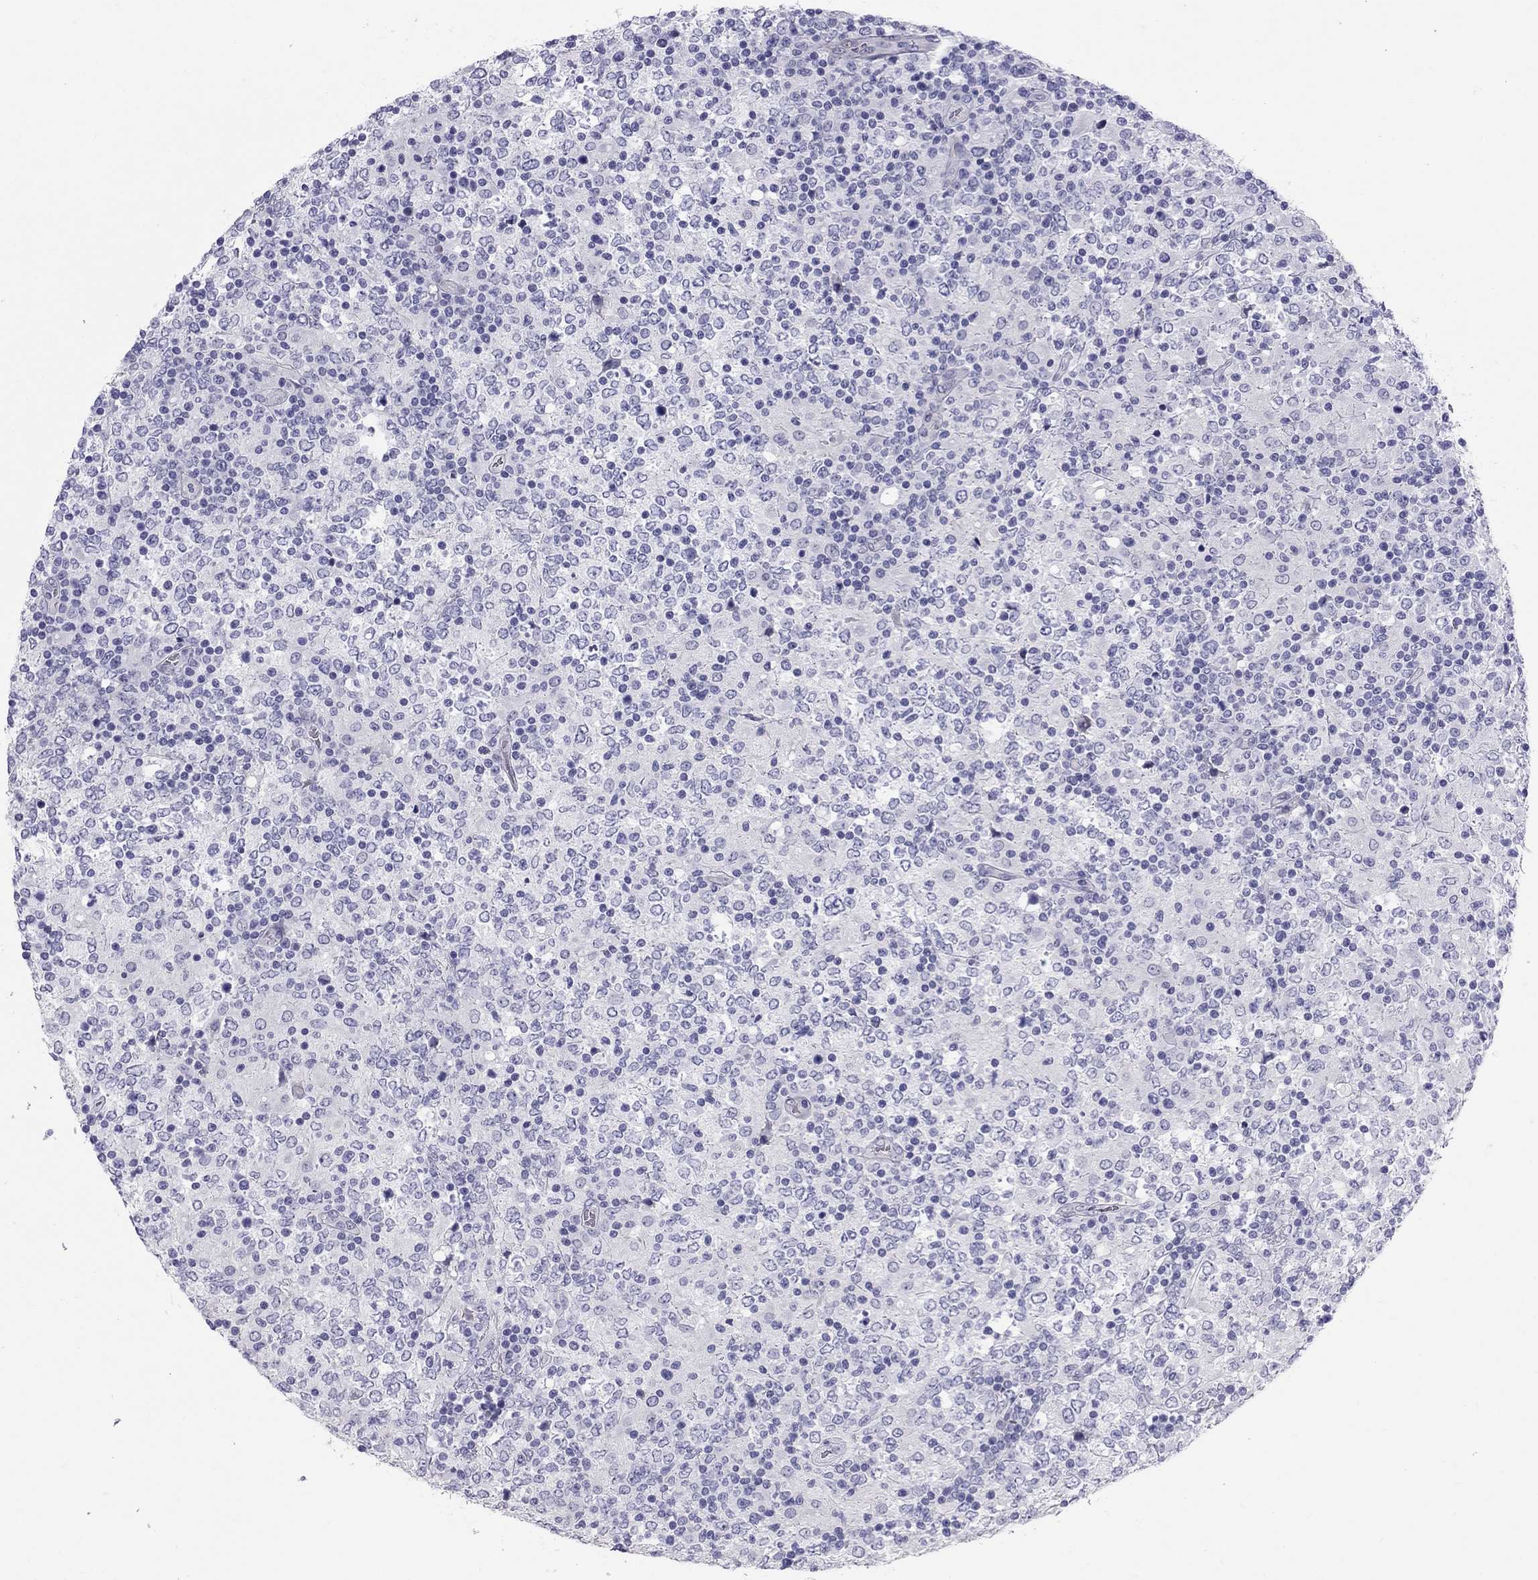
{"staining": {"intensity": "negative", "quantity": "none", "location": "none"}, "tissue": "lymphoma", "cell_type": "Tumor cells", "image_type": "cancer", "snomed": [{"axis": "morphology", "description": "Malignant lymphoma, non-Hodgkin's type, High grade"}, {"axis": "topography", "description": "Lymph node"}], "caption": "This is an immunohistochemistry (IHC) histopathology image of lymphoma. There is no expression in tumor cells.", "gene": "FSCN3", "patient": {"sex": "female", "age": 84}}